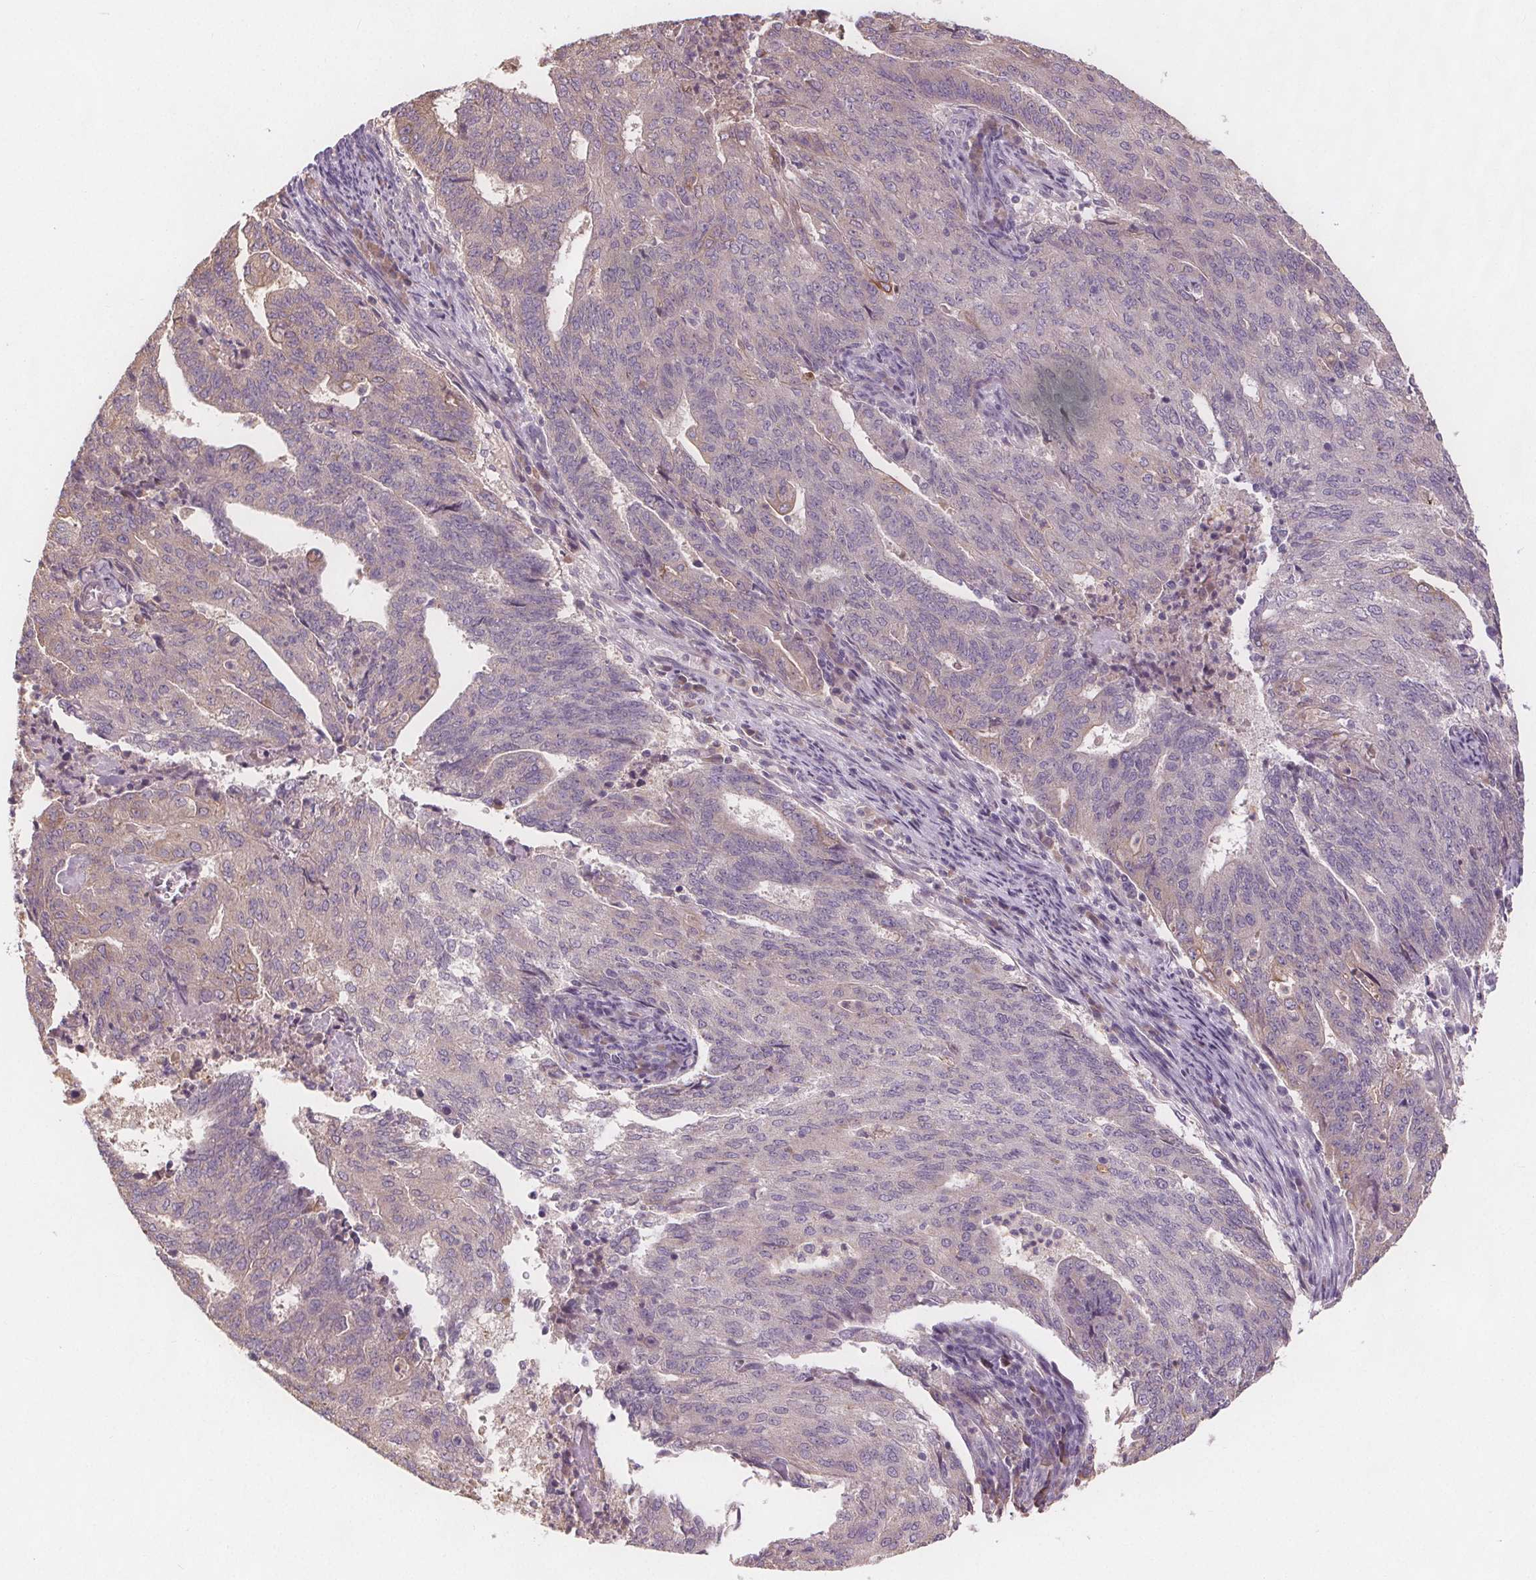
{"staining": {"intensity": "negative", "quantity": "none", "location": "none"}, "tissue": "endometrial cancer", "cell_type": "Tumor cells", "image_type": "cancer", "snomed": [{"axis": "morphology", "description": "Adenocarcinoma, NOS"}, {"axis": "topography", "description": "Endometrium"}], "caption": "A micrograph of endometrial cancer stained for a protein demonstrates no brown staining in tumor cells. (DAB immunohistochemistry, high magnification).", "gene": "TMEM80", "patient": {"sex": "female", "age": 82}}